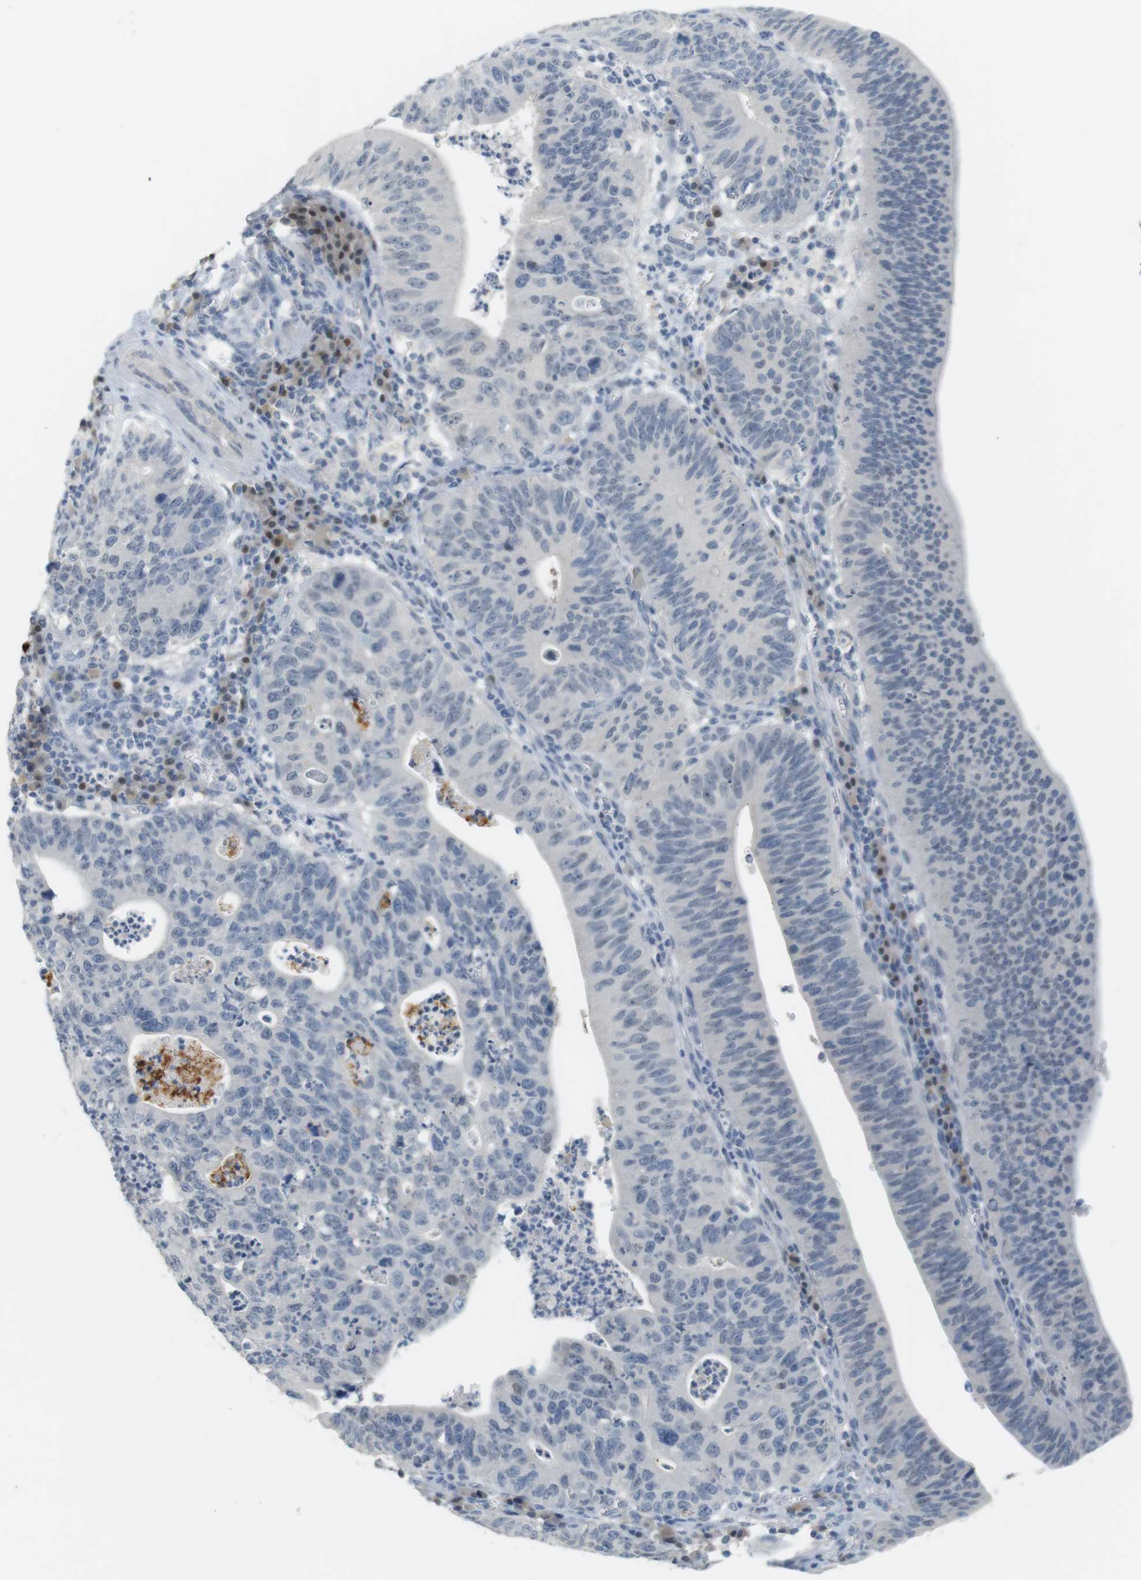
{"staining": {"intensity": "negative", "quantity": "none", "location": "none"}, "tissue": "stomach cancer", "cell_type": "Tumor cells", "image_type": "cancer", "snomed": [{"axis": "morphology", "description": "Adenocarcinoma, NOS"}, {"axis": "topography", "description": "Stomach"}], "caption": "Stomach cancer stained for a protein using immunohistochemistry demonstrates no staining tumor cells.", "gene": "CREB3L2", "patient": {"sex": "male", "age": 59}}